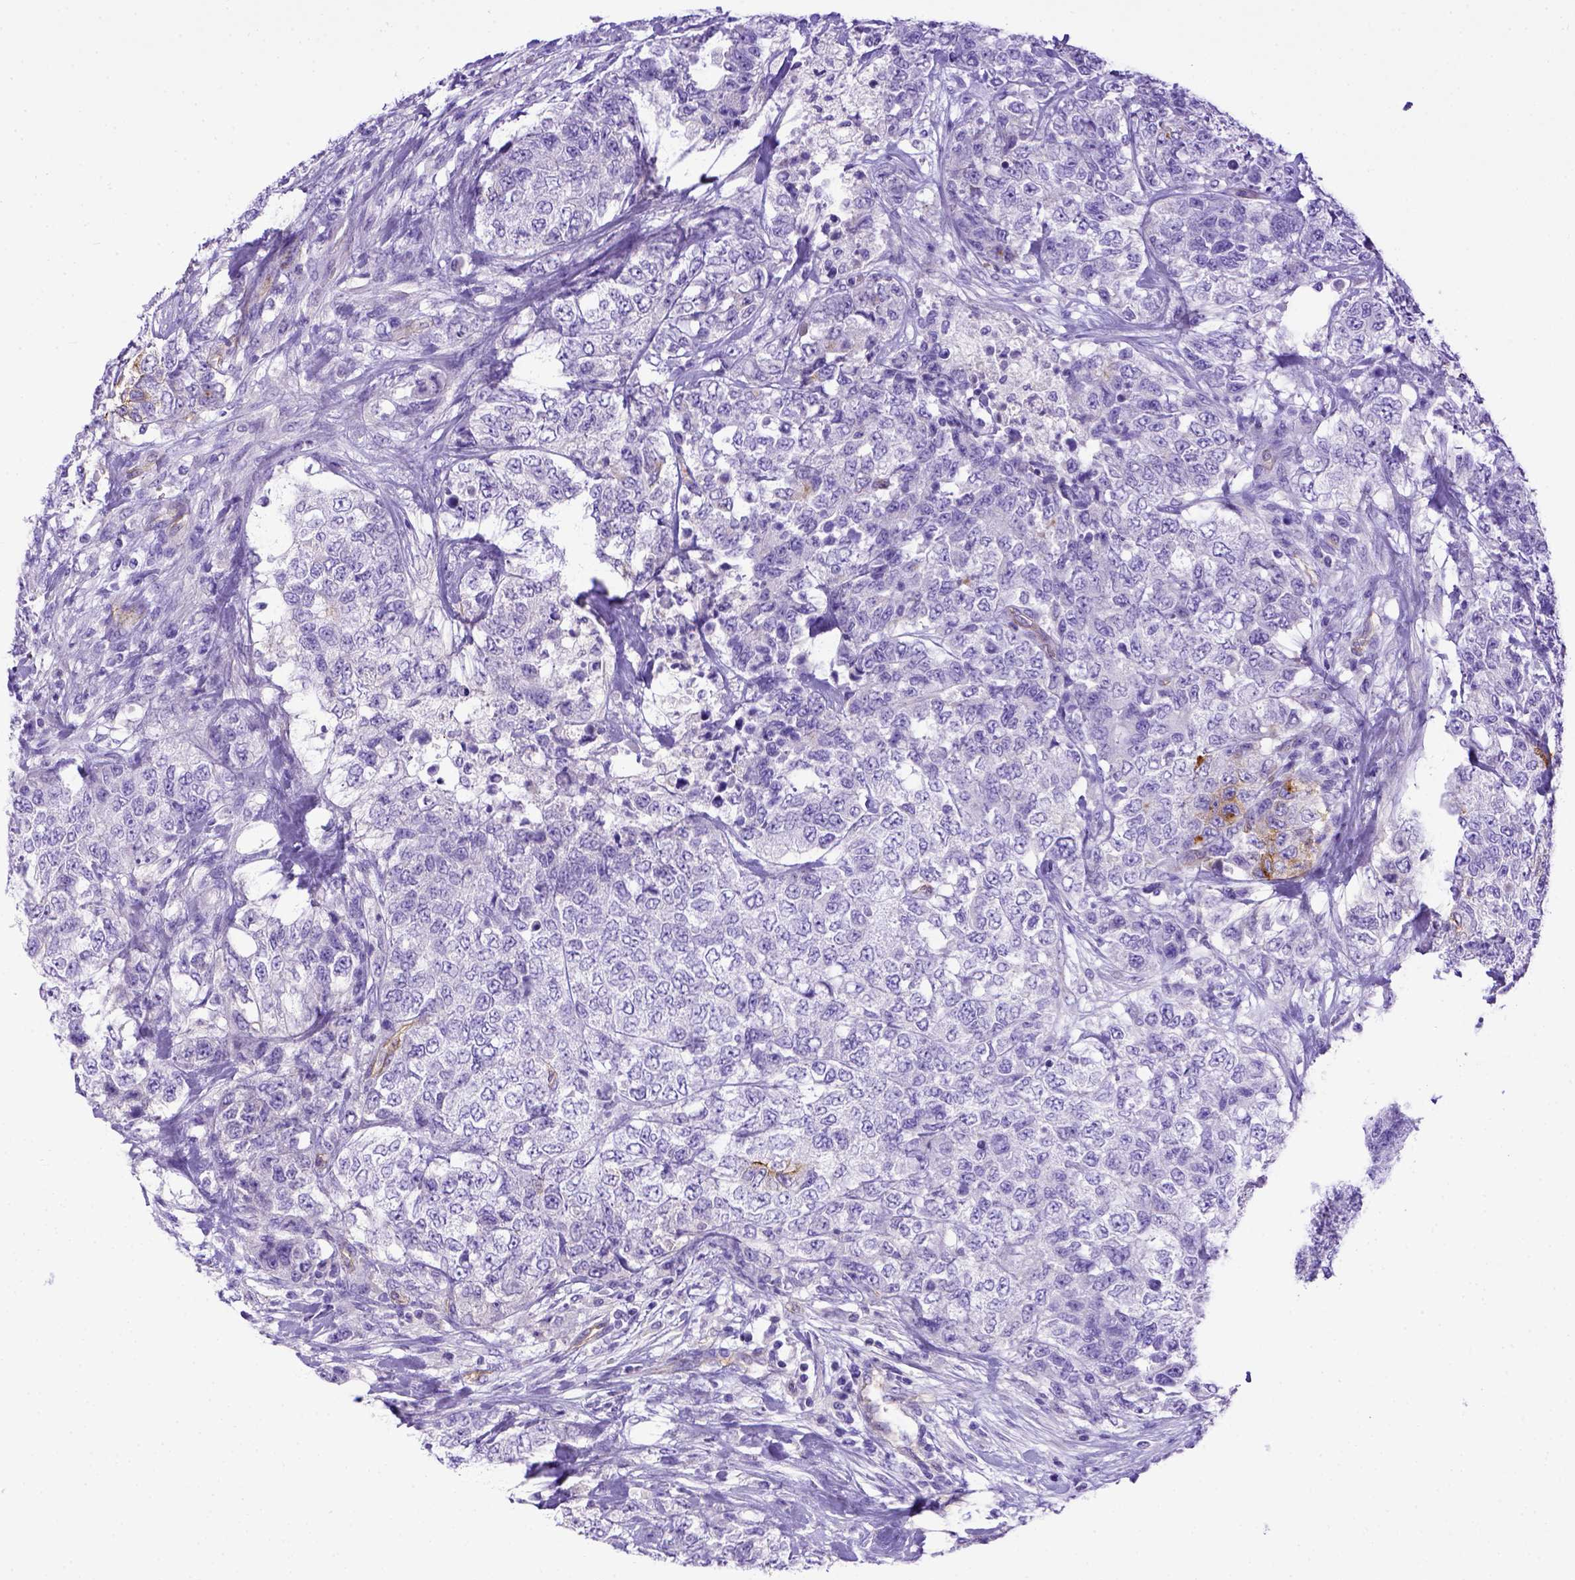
{"staining": {"intensity": "moderate", "quantity": "<25%", "location": "cytoplasmic/membranous"}, "tissue": "urothelial cancer", "cell_type": "Tumor cells", "image_type": "cancer", "snomed": [{"axis": "morphology", "description": "Urothelial carcinoma, High grade"}, {"axis": "topography", "description": "Urinary bladder"}], "caption": "Urothelial cancer stained with immunohistochemistry displays moderate cytoplasmic/membranous positivity in about <25% of tumor cells. (DAB = brown stain, brightfield microscopy at high magnification).", "gene": "LRRC18", "patient": {"sex": "female", "age": 78}}